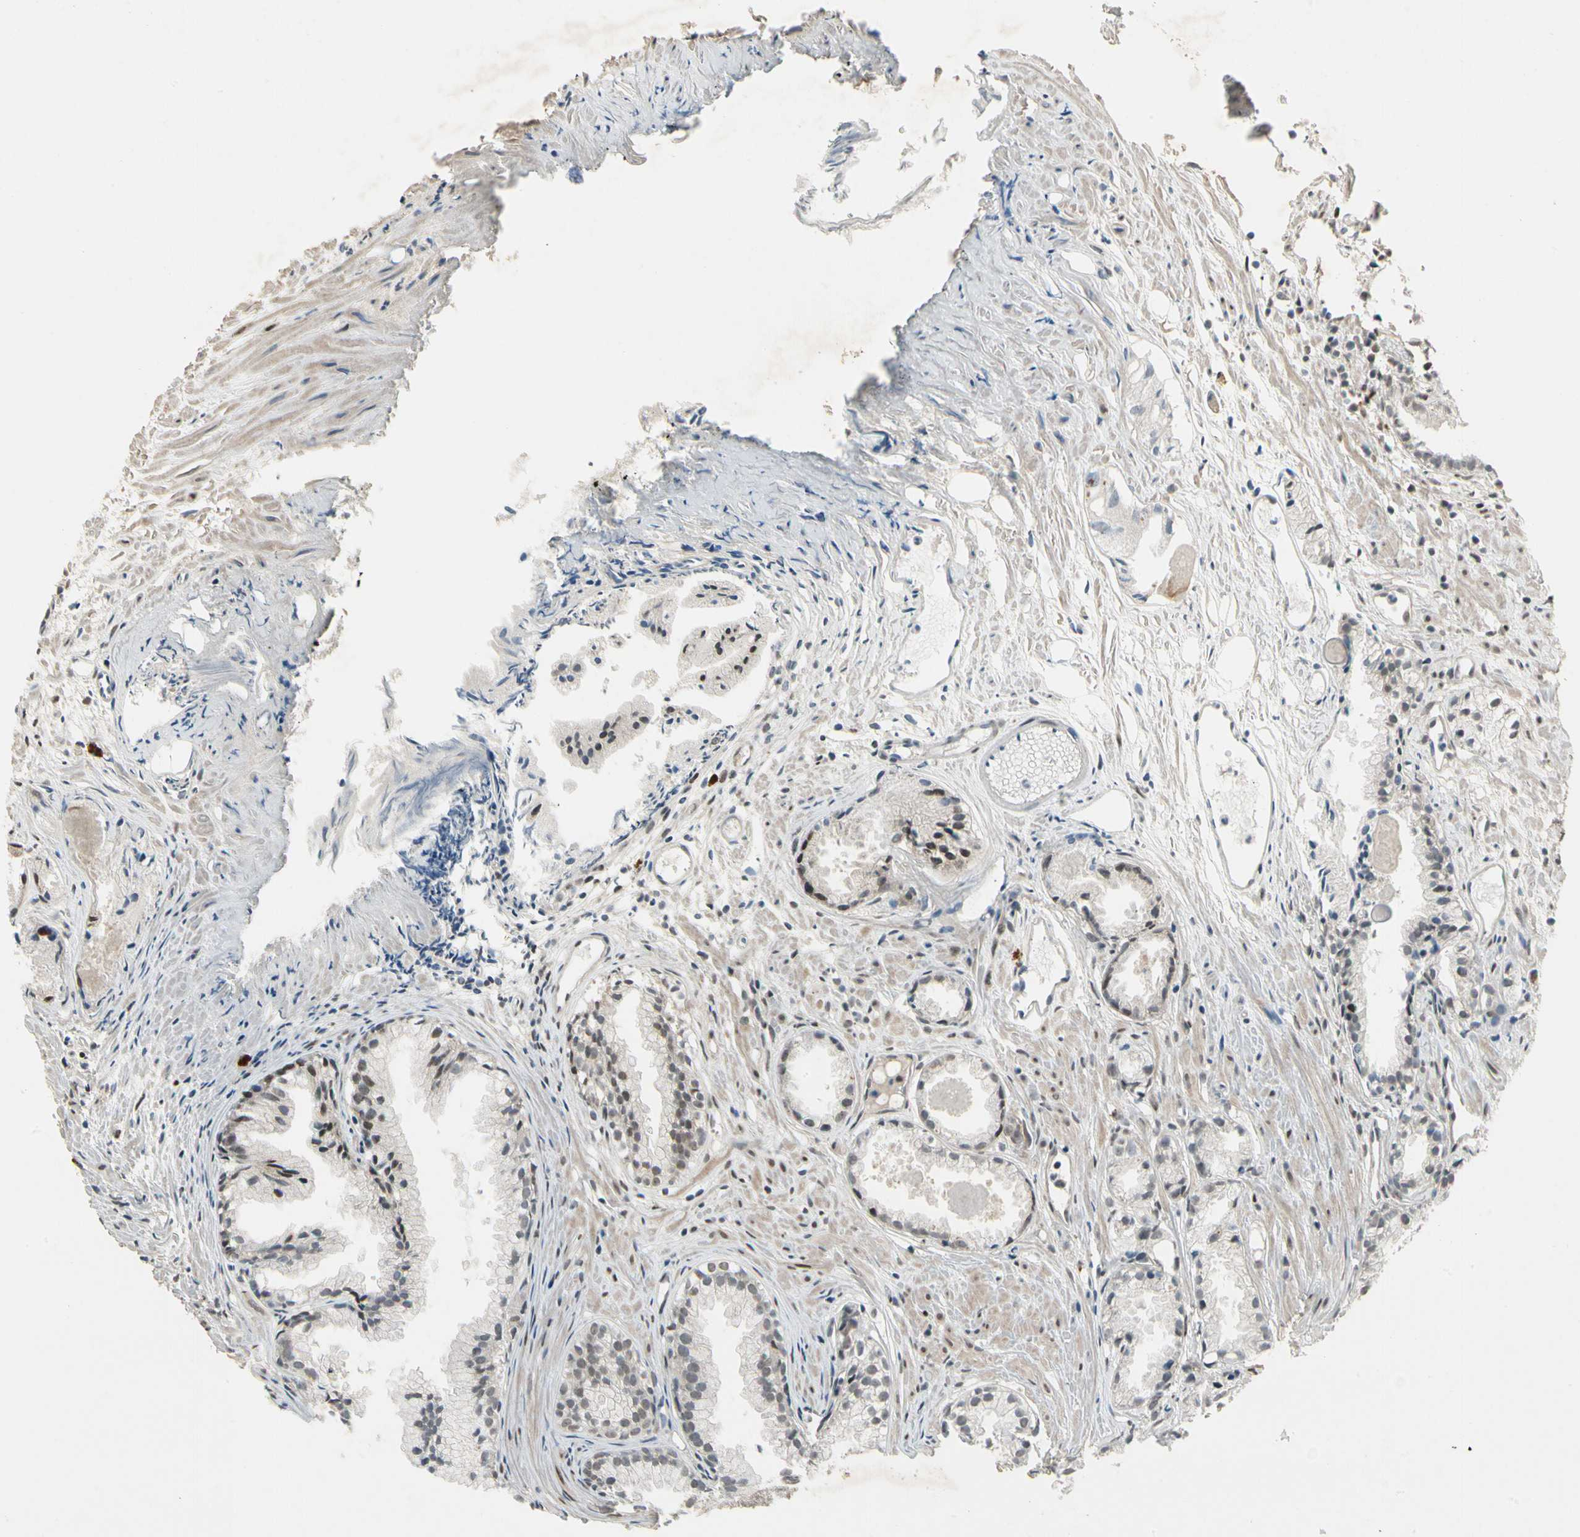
{"staining": {"intensity": "weak", "quantity": "25%-75%", "location": "nuclear"}, "tissue": "prostate cancer", "cell_type": "Tumor cells", "image_type": "cancer", "snomed": [{"axis": "morphology", "description": "Adenocarcinoma, Low grade"}, {"axis": "topography", "description": "Prostate"}], "caption": "This is an image of immunohistochemistry staining of prostate cancer, which shows weak staining in the nuclear of tumor cells.", "gene": "GTF3A", "patient": {"sex": "male", "age": 72}}